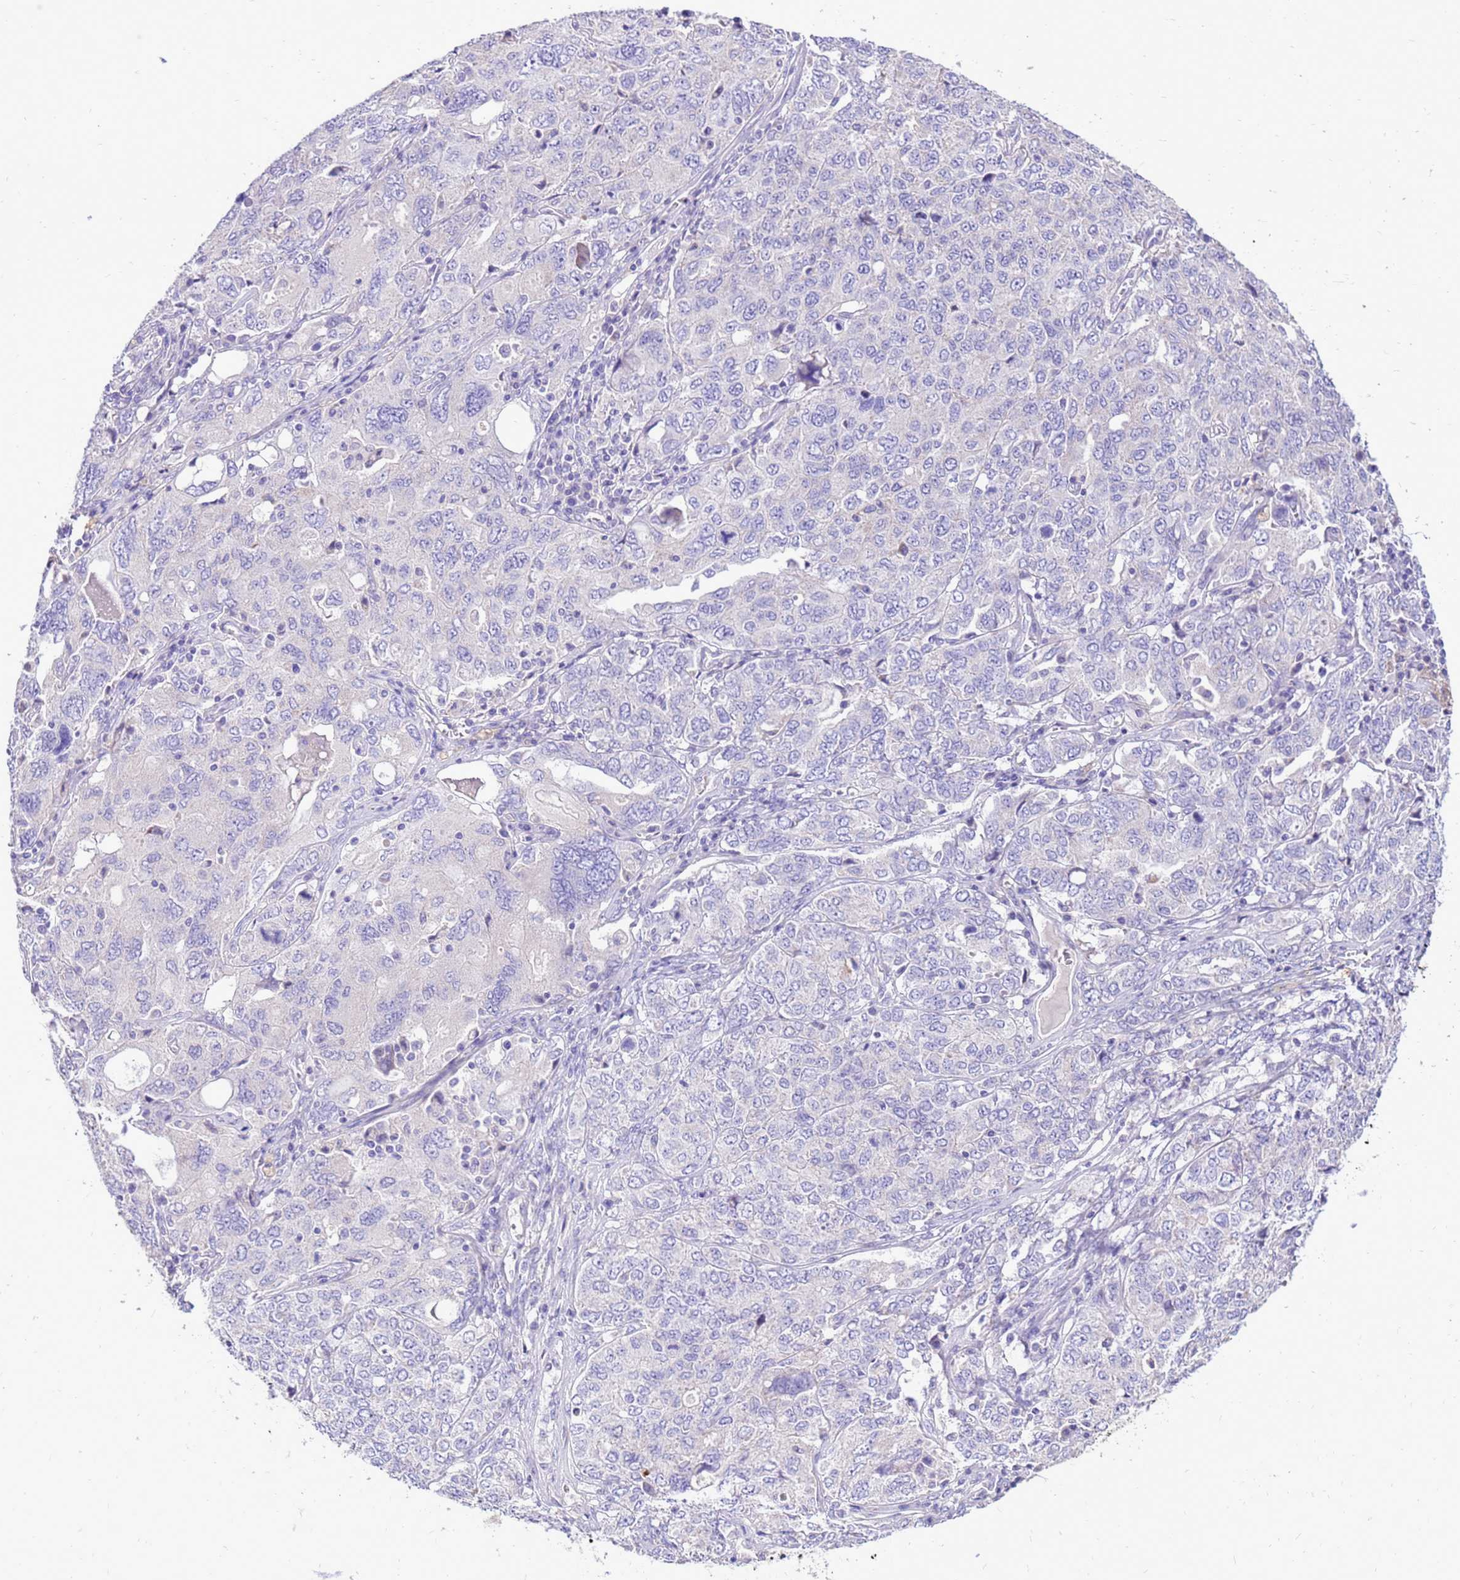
{"staining": {"intensity": "negative", "quantity": "none", "location": "none"}, "tissue": "ovarian cancer", "cell_type": "Tumor cells", "image_type": "cancer", "snomed": [{"axis": "morphology", "description": "Carcinoma, endometroid"}, {"axis": "topography", "description": "Ovary"}], "caption": "DAB immunohistochemical staining of human ovarian endometroid carcinoma displays no significant positivity in tumor cells. (DAB (3,3'-diaminobenzidine) immunohistochemistry (IHC) visualized using brightfield microscopy, high magnification).", "gene": "PDE10A", "patient": {"sex": "female", "age": 62}}